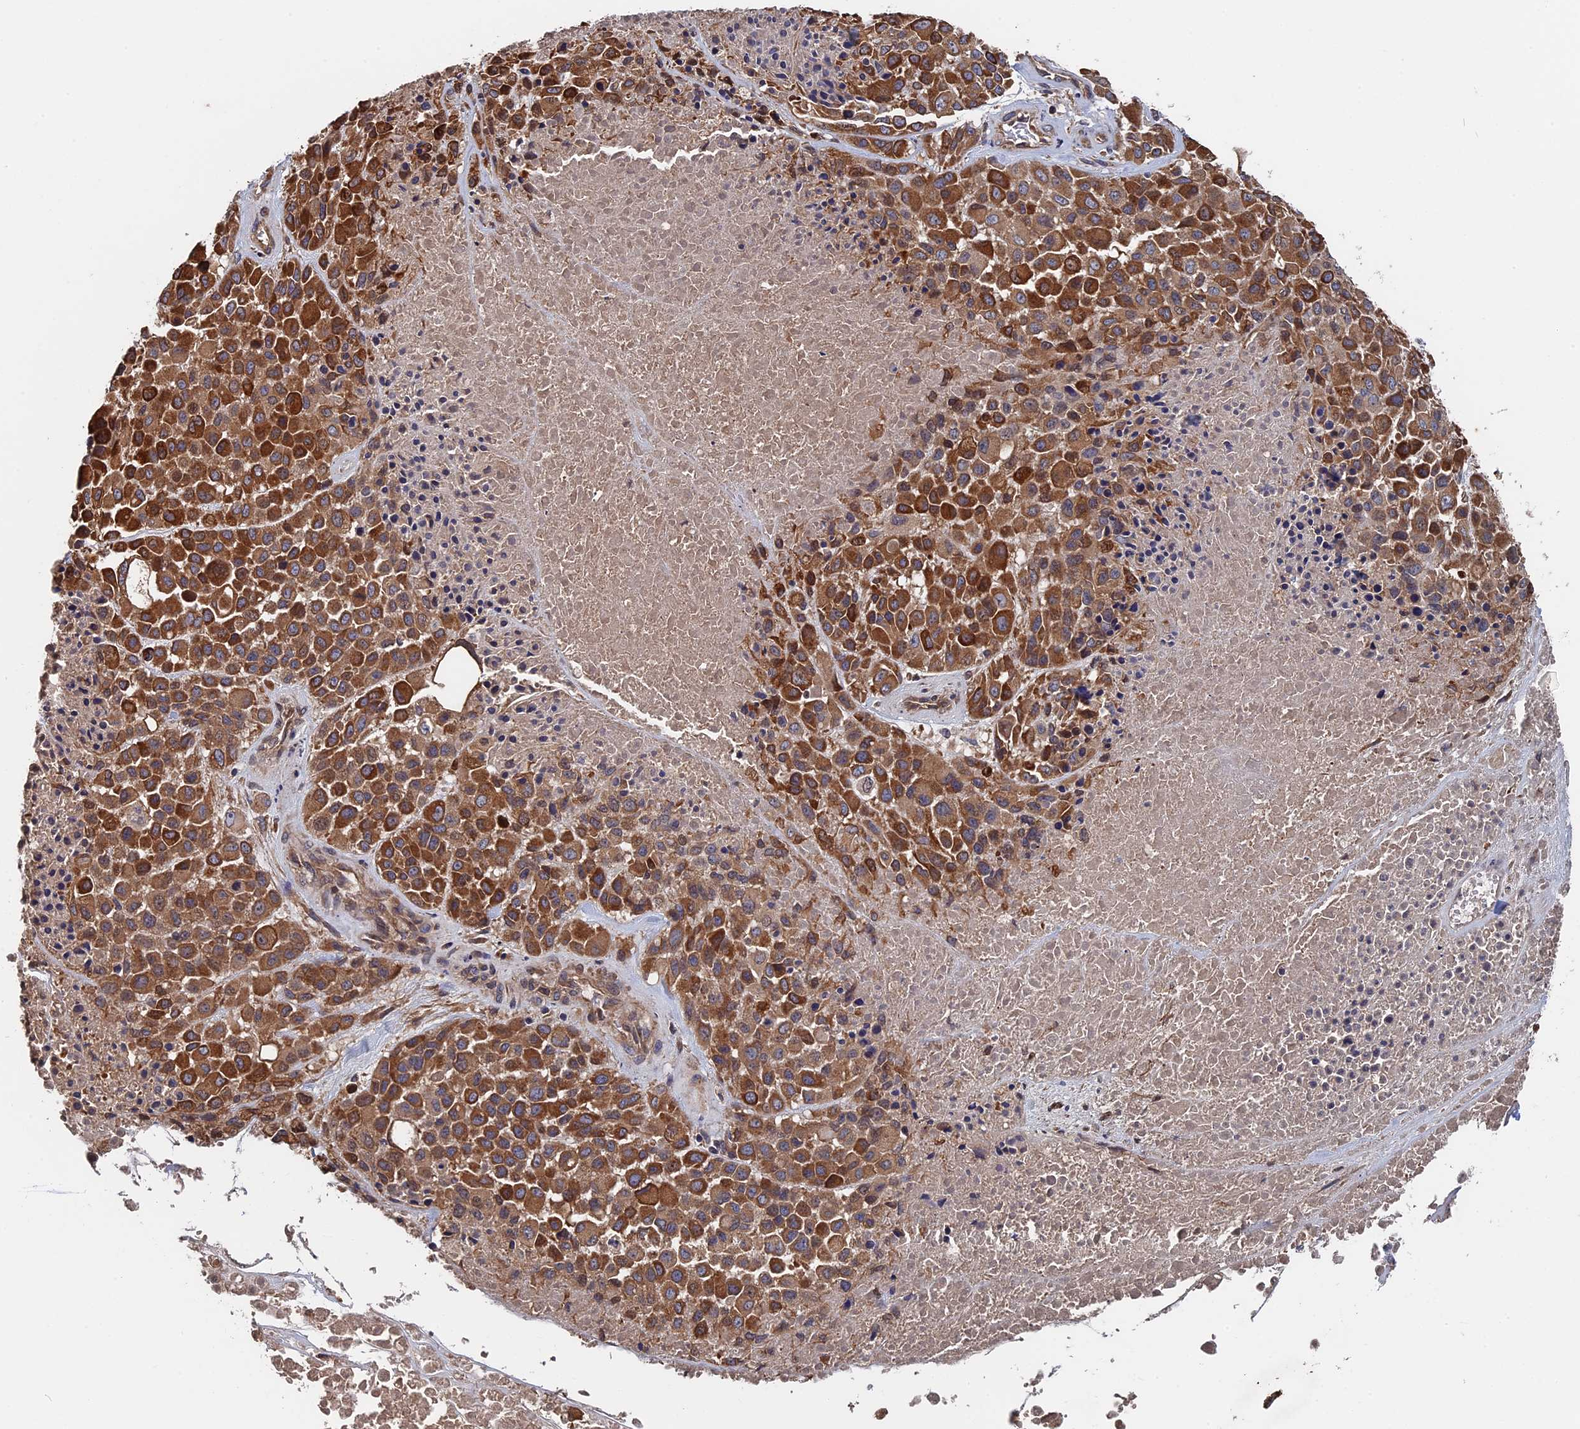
{"staining": {"intensity": "moderate", "quantity": ">75%", "location": "cytoplasmic/membranous"}, "tissue": "melanoma", "cell_type": "Tumor cells", "image_type": "cancer", "snomed": [{"axis": "morphology", "description": "Malignant melanoma, Metastatic site"}, {"axis": "topography", "description": "Skin"}], "caption": "Brown immunohistochemical staining in human melanoma reveals moderate cytoplasmic/membranous staining in about >75% of tumor cells.", "gene": "RPUSD1", "patient": {"sex": "female", "age": 81}}